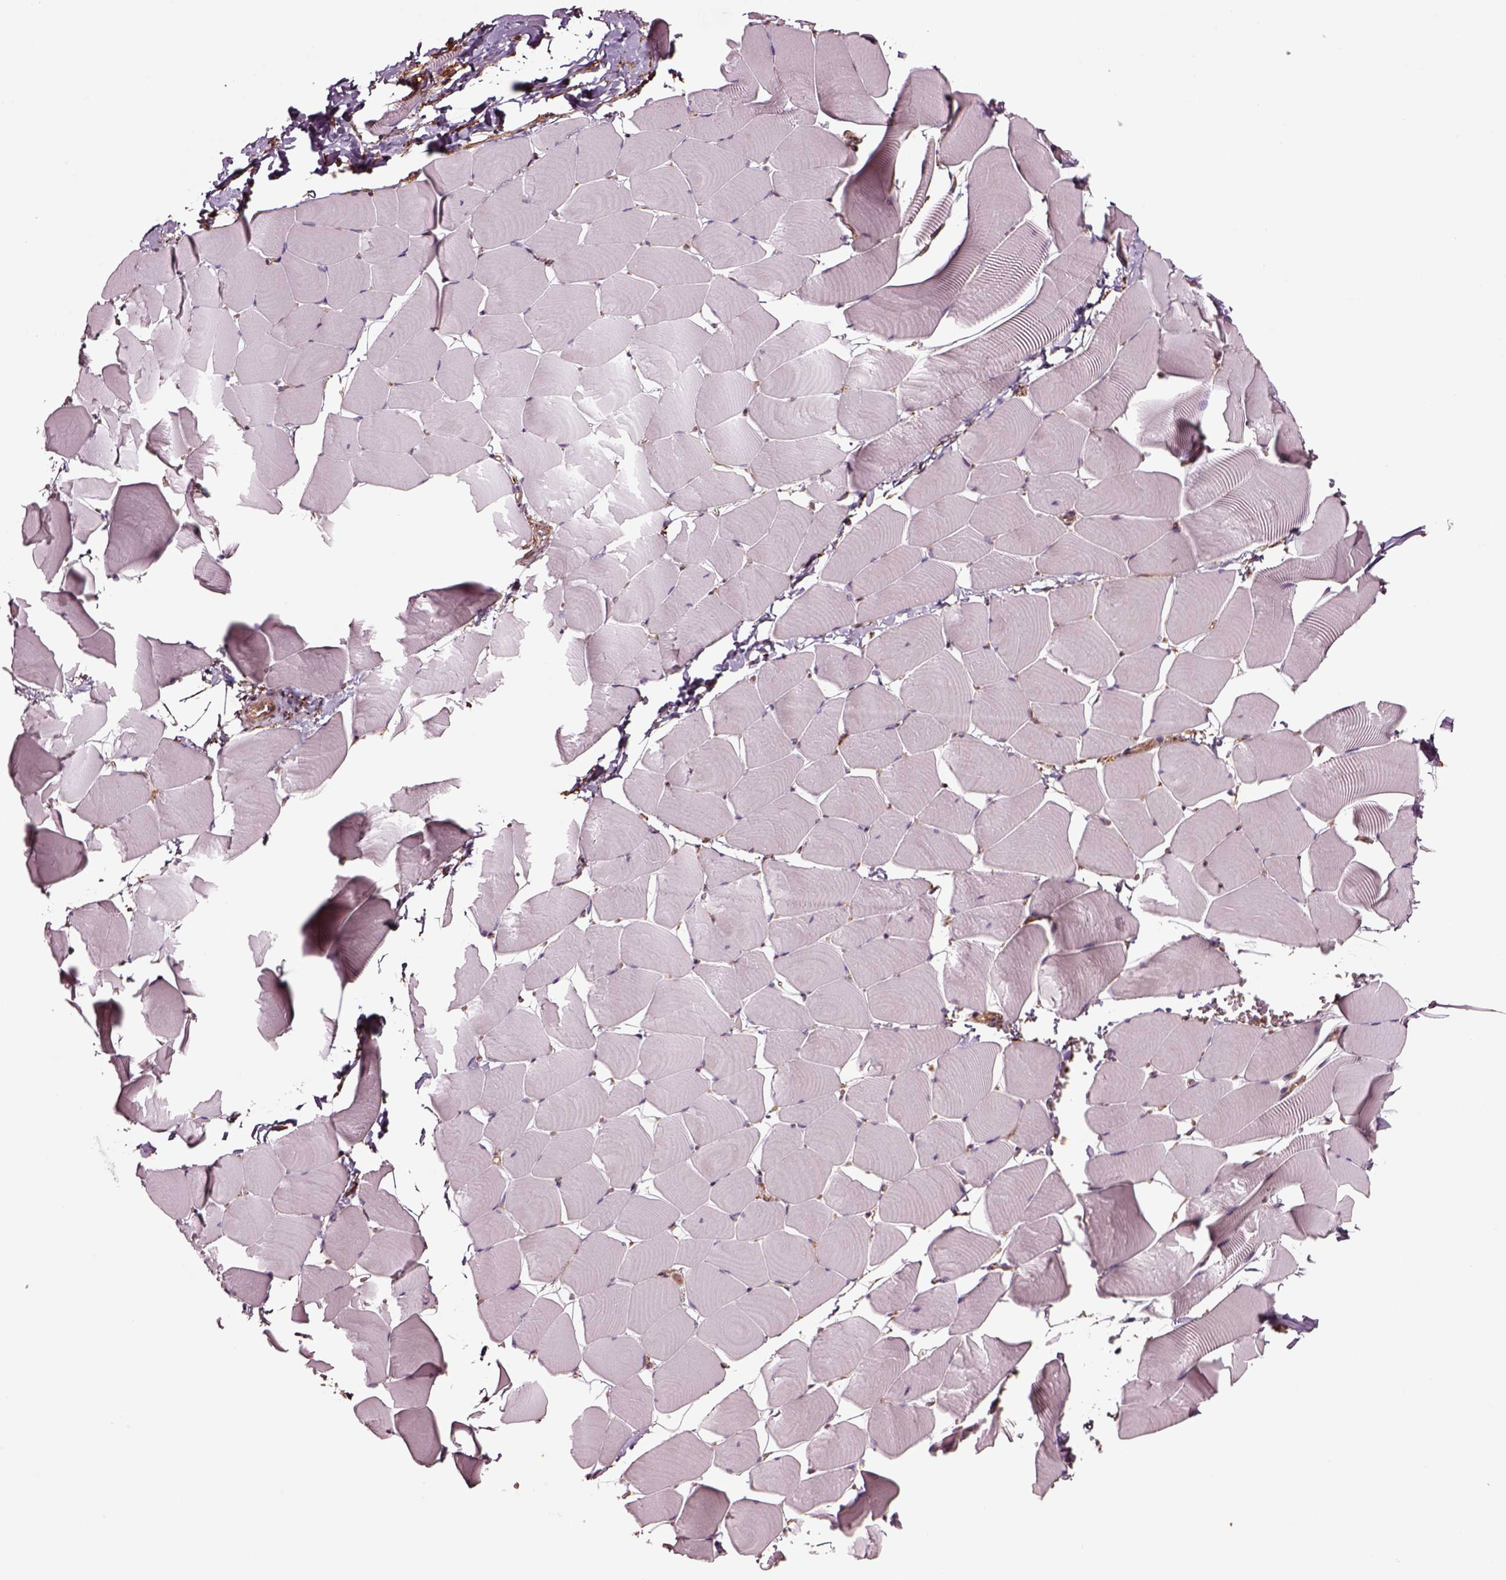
{"staining": {"intensity": "moderate", "quantity": "<25%", "location": "nuclear"}, "tissue": "skeletal muscle", "cell_type": "Myocytes", "image_type": "normal", "snomed": [{"axis": "morphology", "description": "Normal tissue, NOS"}, {"axis": "topography", "description": "Skeletal muscle"}], "caption": "Protein staining displays moderate nuclear positivity in about <25% of myocytes in benign skeletal muscle. (DAB (3,3'-diaminobenzidine) = brown stain, brightfield microscopy at high magnification).", "gene": "WASHC2A", "patient": {"sex": "male", "age": 25}}